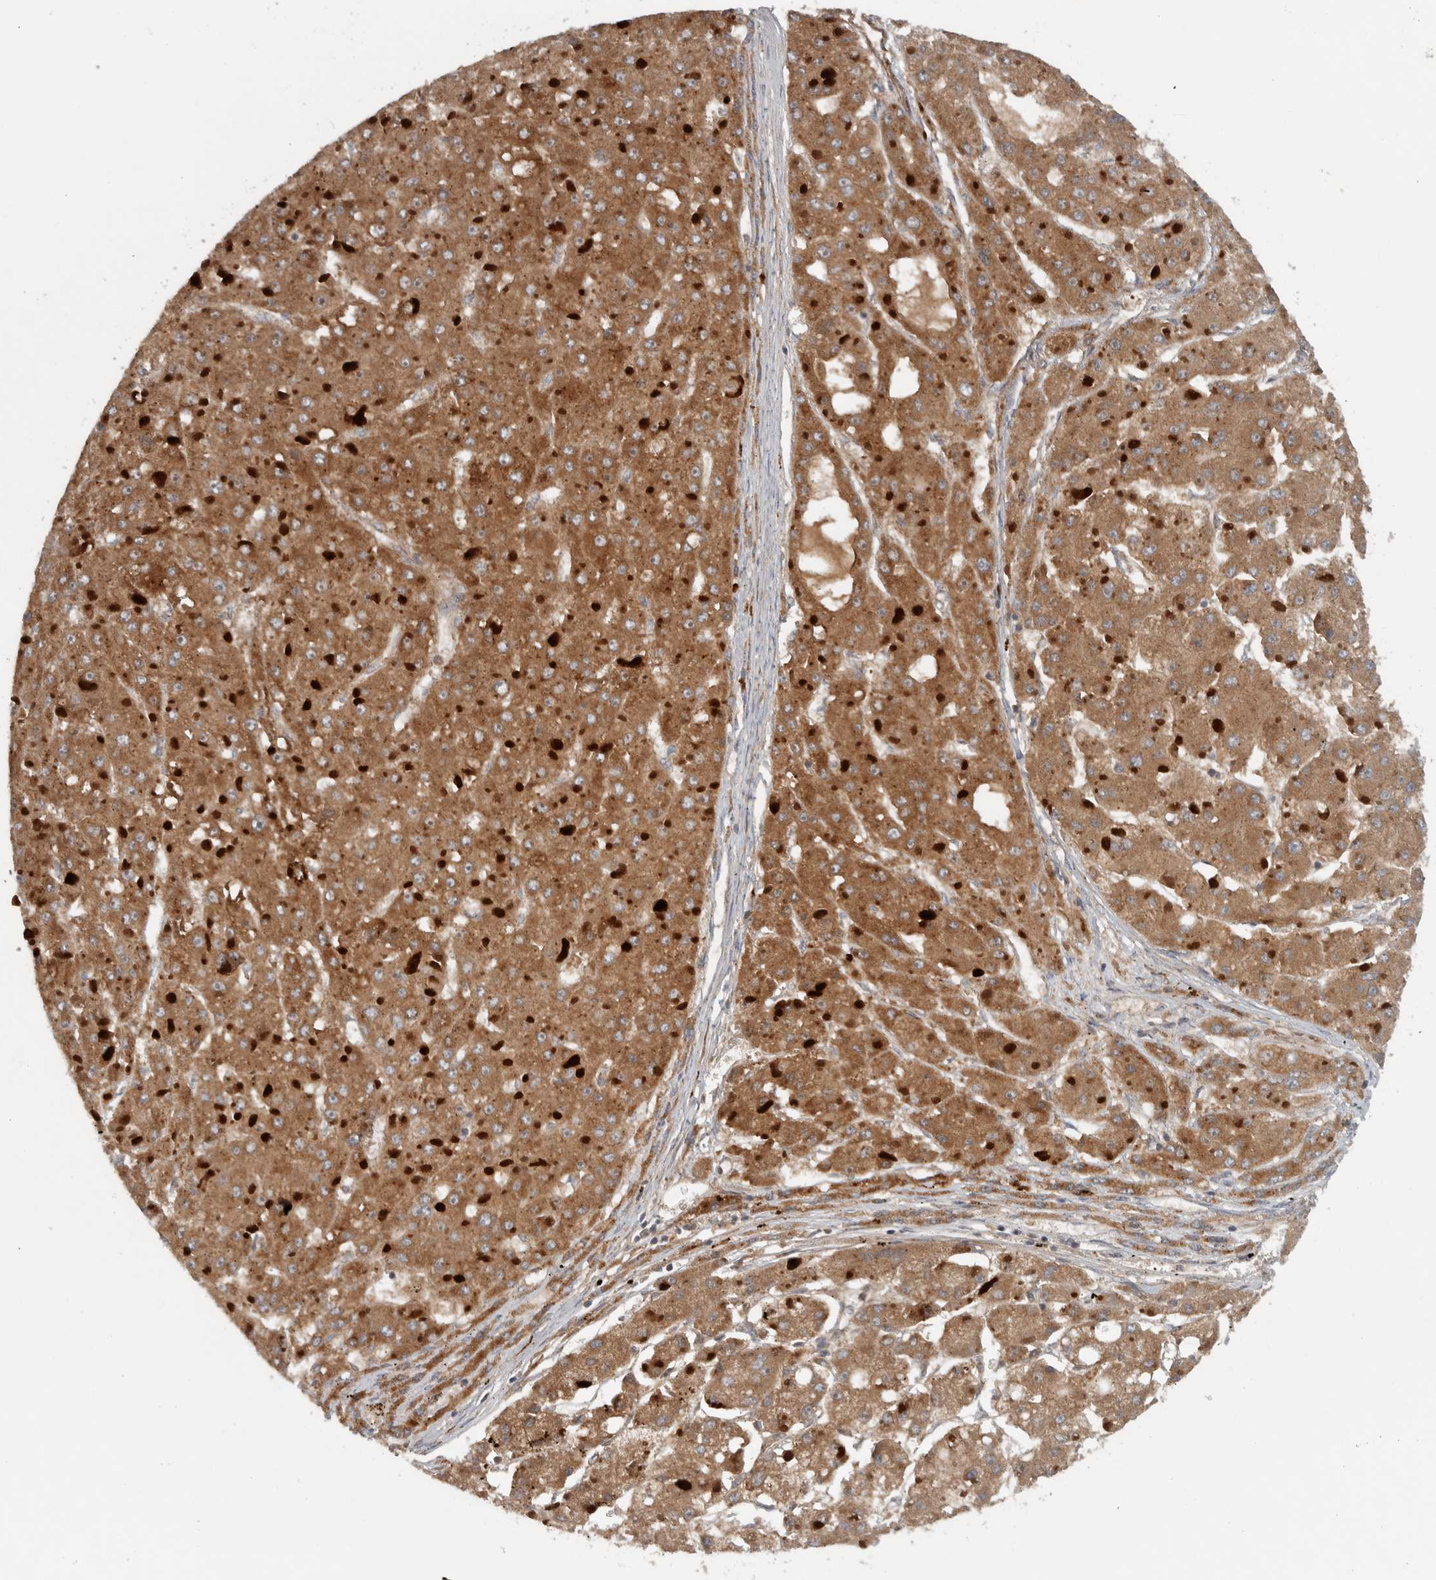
{"staining": {"intensity": "moderate", "quantity": ">75%", "location": "cytoplasmic/membranous"}, "tissue": "liver cancer", "cell_type": "Tumor cells", "image_type": "cancer", "snomed": [{"axis": "morphology", "description": "Carcinoma, Hepatocellular, NOS"}, {"axis": "topography", "description": "Liver"}], "caption": "Immunohistochemical staining of liver cancer (hepatocellular carcinoma) exhibits medium levels of moderate cytoplasmic/membranous staining in about >75% of tumor cells.", "gene": "LBHD1", "patient": {"sex": "female", "age": 73}}